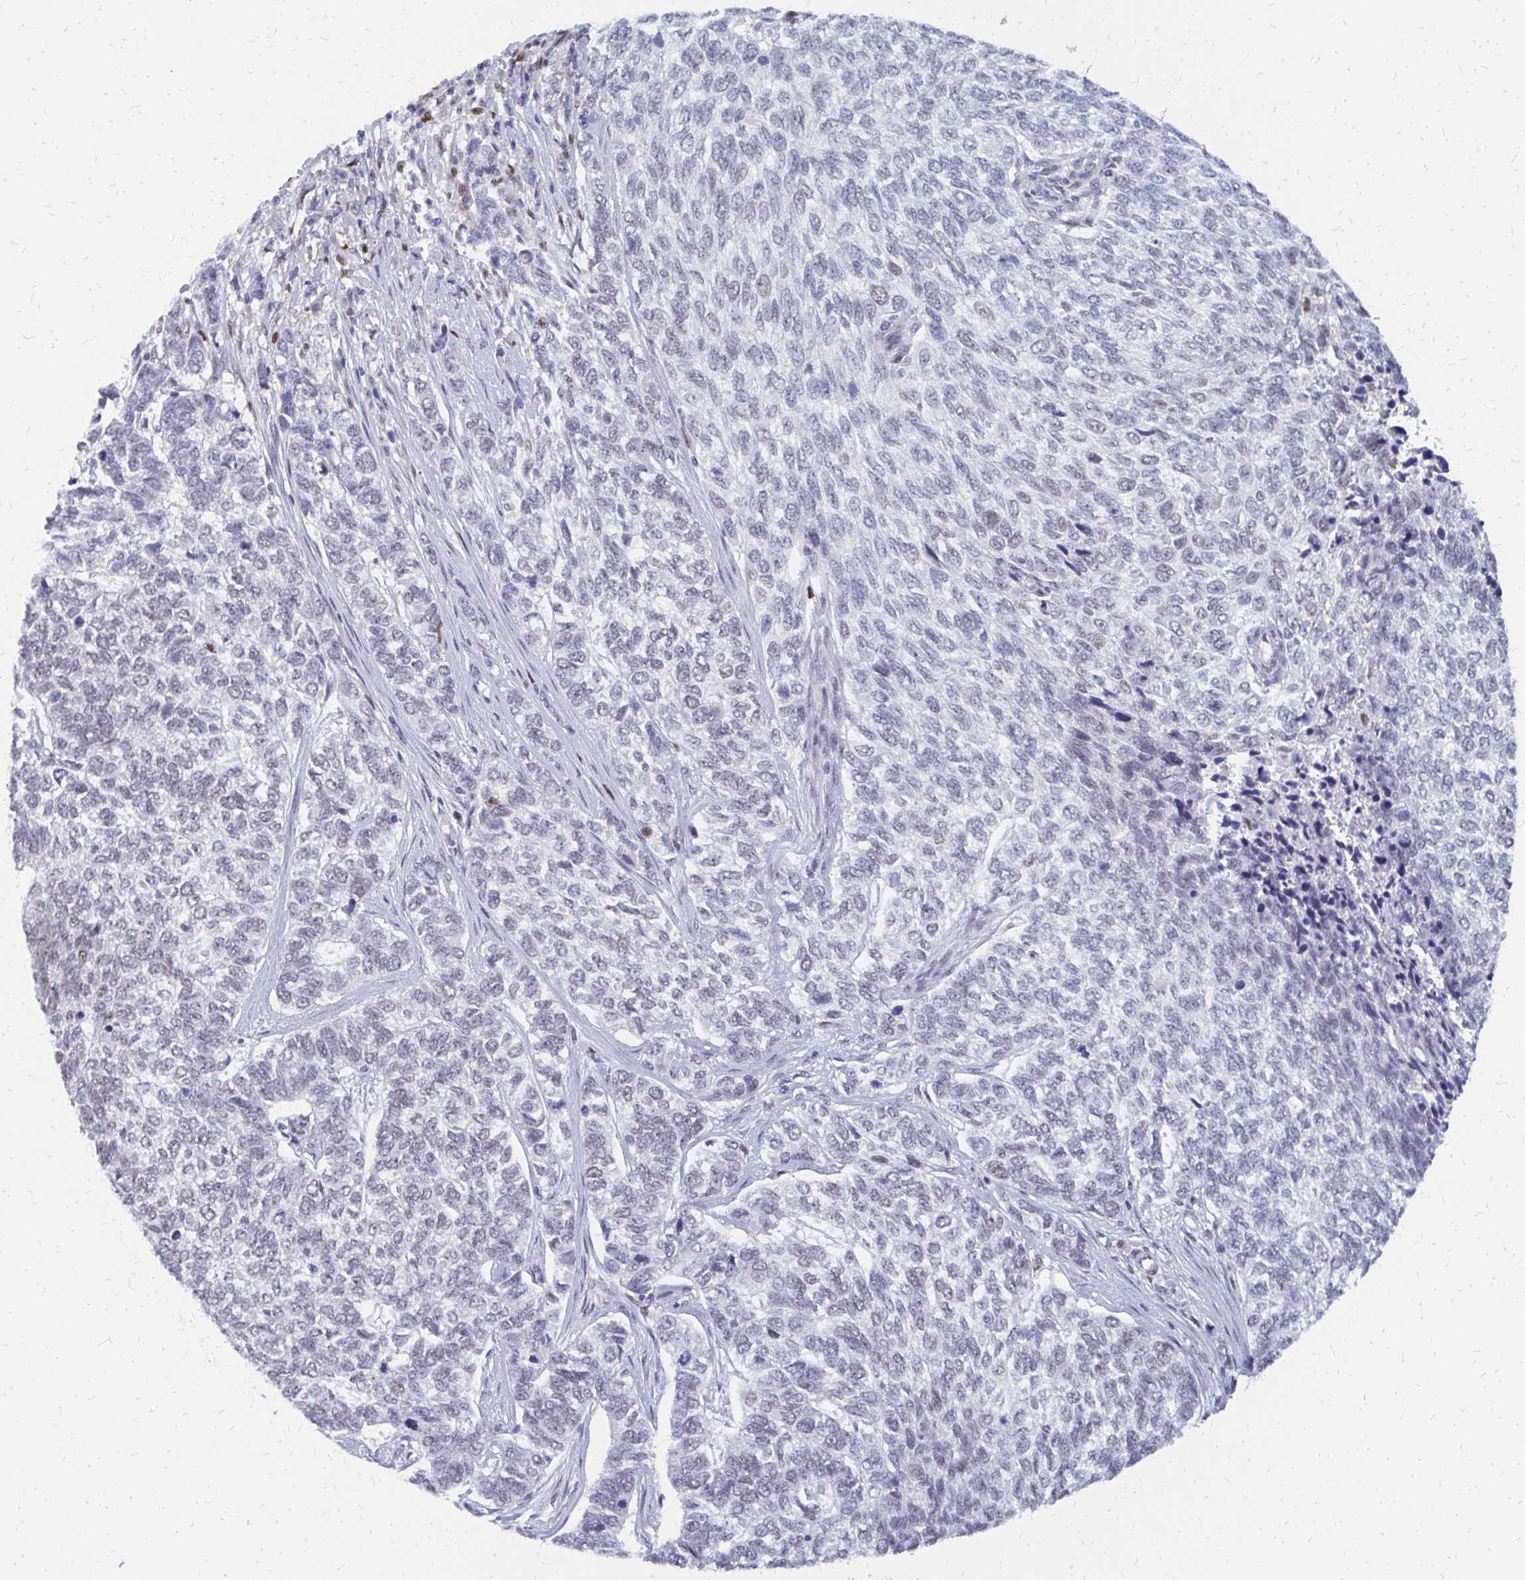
{"staining": {"intensity": "weak", "quantity": "<25%", "location": "nuclear"}, "tissue": "skin cancer", "cell_type": "Tumor cells", "image_type": "cancer", "snomed": [{"axis": "morphology", "description": "Basal cell carcinoma"}, {"axis": "topography", "description": "Skin"}], "caption": "IHC photomicrograph of skin basal cell carcinoma stained for a protein (brown), which shows no positivity in tumor cells.", "gene": "PLK3", "patient": {"sex": "female", "age": 65}}